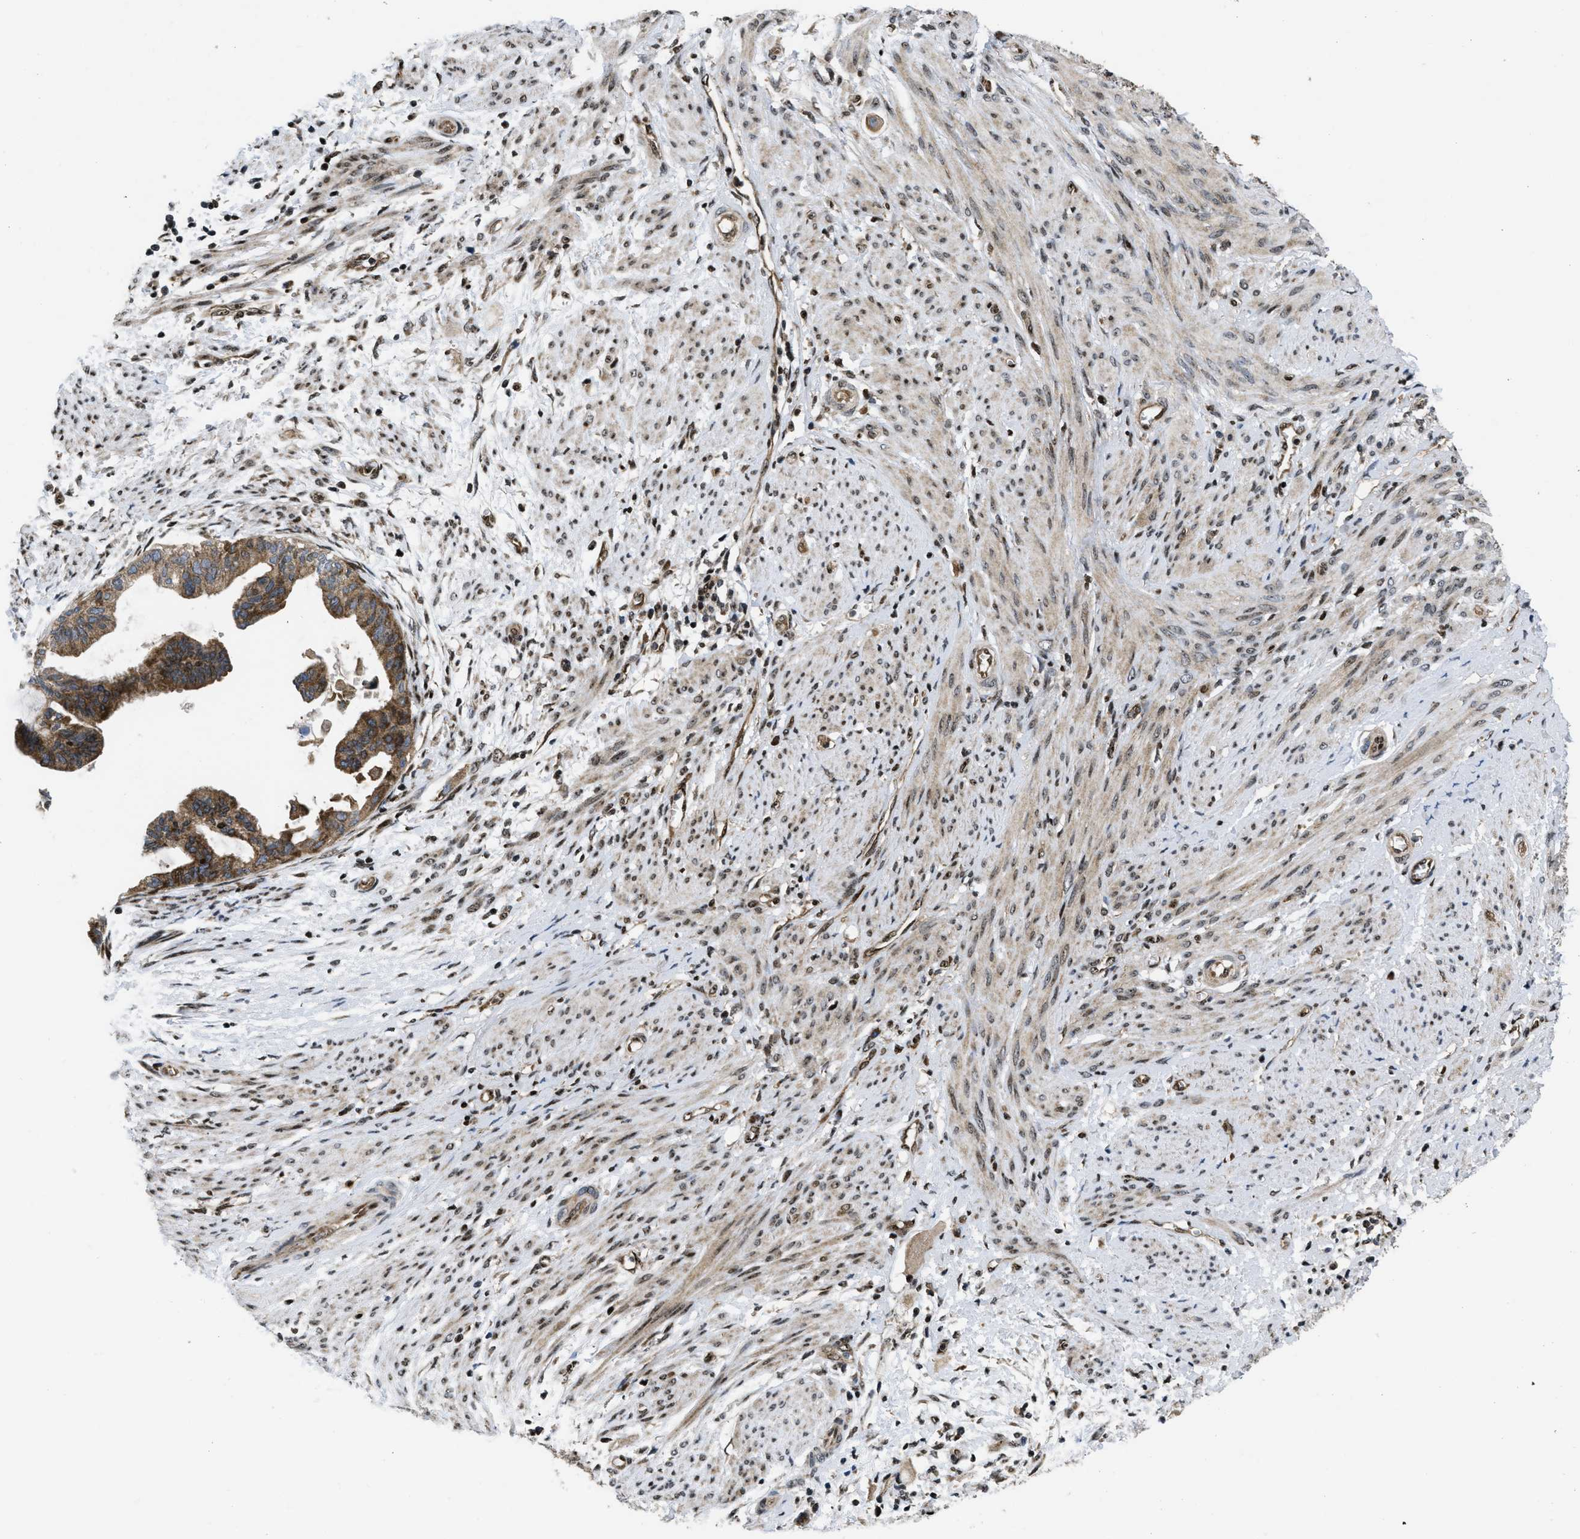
{"staining": {"intensity": "moderate", "quantity": ">75%", "location": "cytoplasmic/membranous"}, "tissue": "cervical cancer", "cell_type": "Tumor cells", "image_type": "cancer", "snomed": [{"axis": "morphology", "description": "Normal tissue, NOS"}, {"axis": "morphology", "description": "Adenocarcinoma, NOS"}, {"axis": "topography", "description": "Cervix"}, {"axis": "topography", "description": "Endometrium"}], "caption": "About >75% of tumor cells in human cervical cancer (adenocarcinoma) demonstrate moderate cytoplasmic/membranous protein positivity as visualized by brown immunohistochemical staining.", "gene": "PPP2CB", "patient": {"sex": "female", "age": 86}}